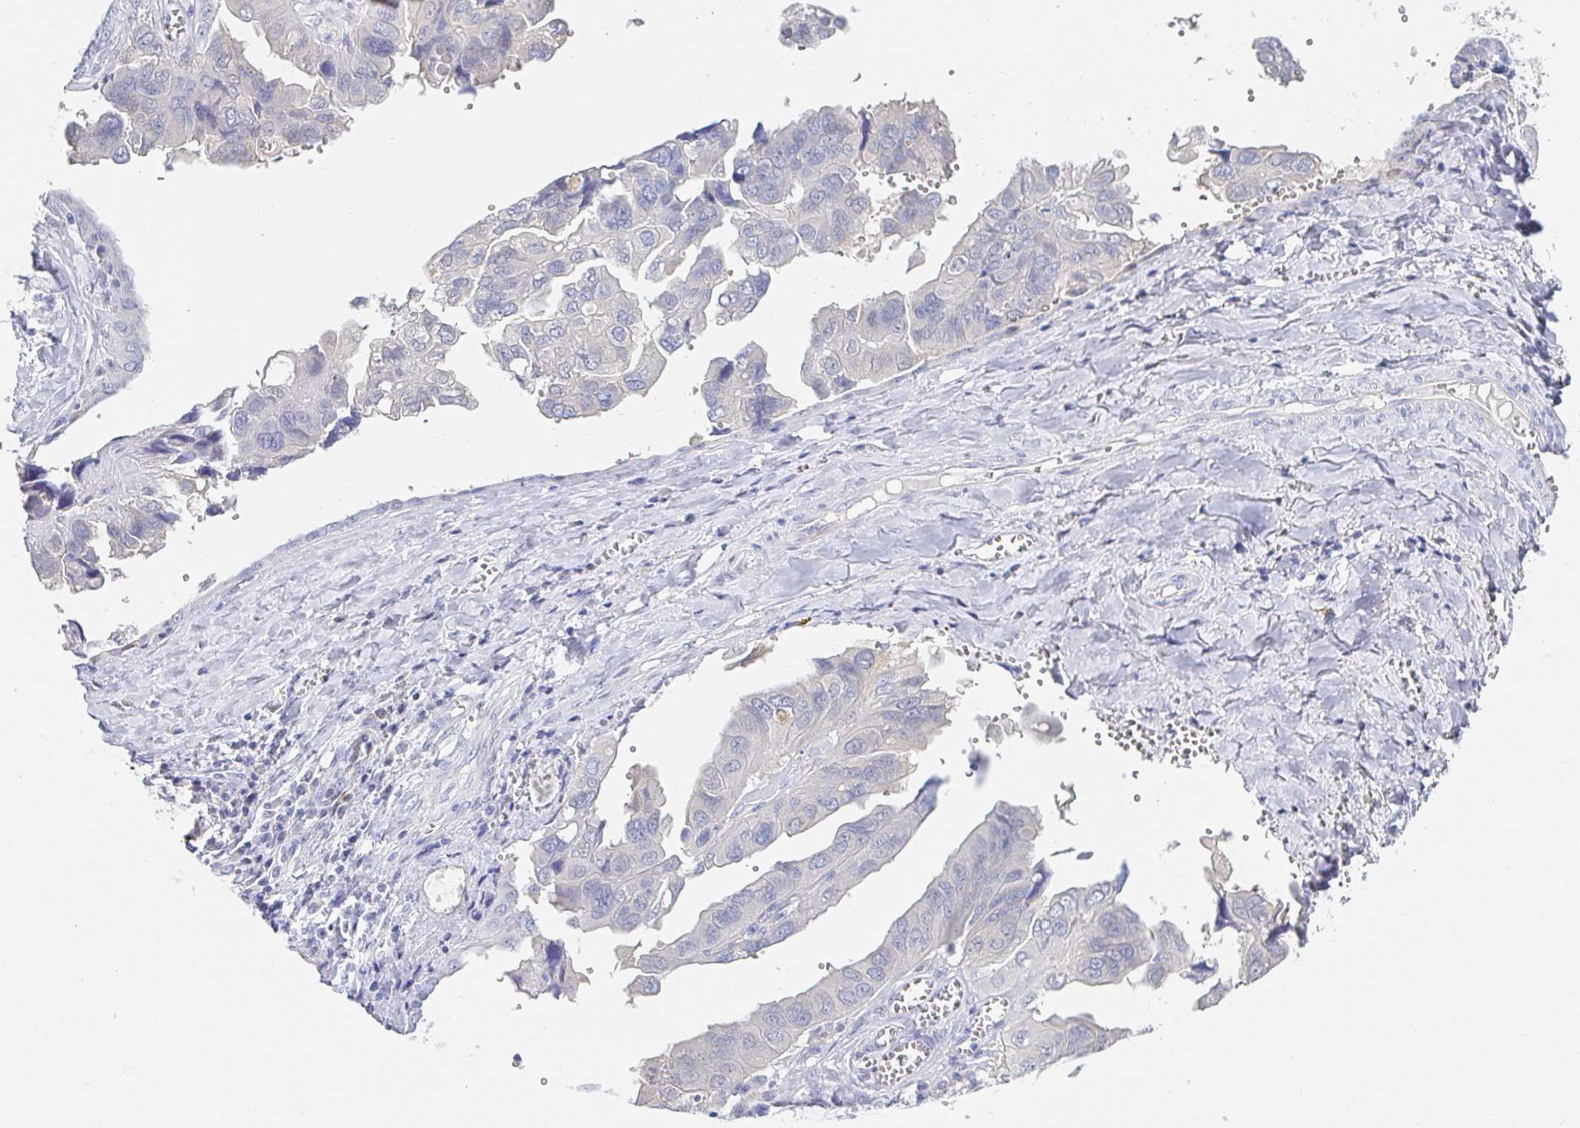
{"staining": {"intensity": "negative", "quantity": "none", "location": "none"}, "tissue": "ovarian cancer", "cell_type": "Tumor cells", "image_type": "cancer", "snomed": [{"axis": "morphology", "description": "Cystadenocarcinoma, serous, NOS"}, {"axis": "topography", "description": "Ovary"}], "caption": "Histopathology image shows no significant protein expression in tumor cells of serous cystadenocarcinoma (ovarian). (DAB IHC, high magnification).", "gene": "PDE6B", "patient": {"sex": "female", "age": 79}}